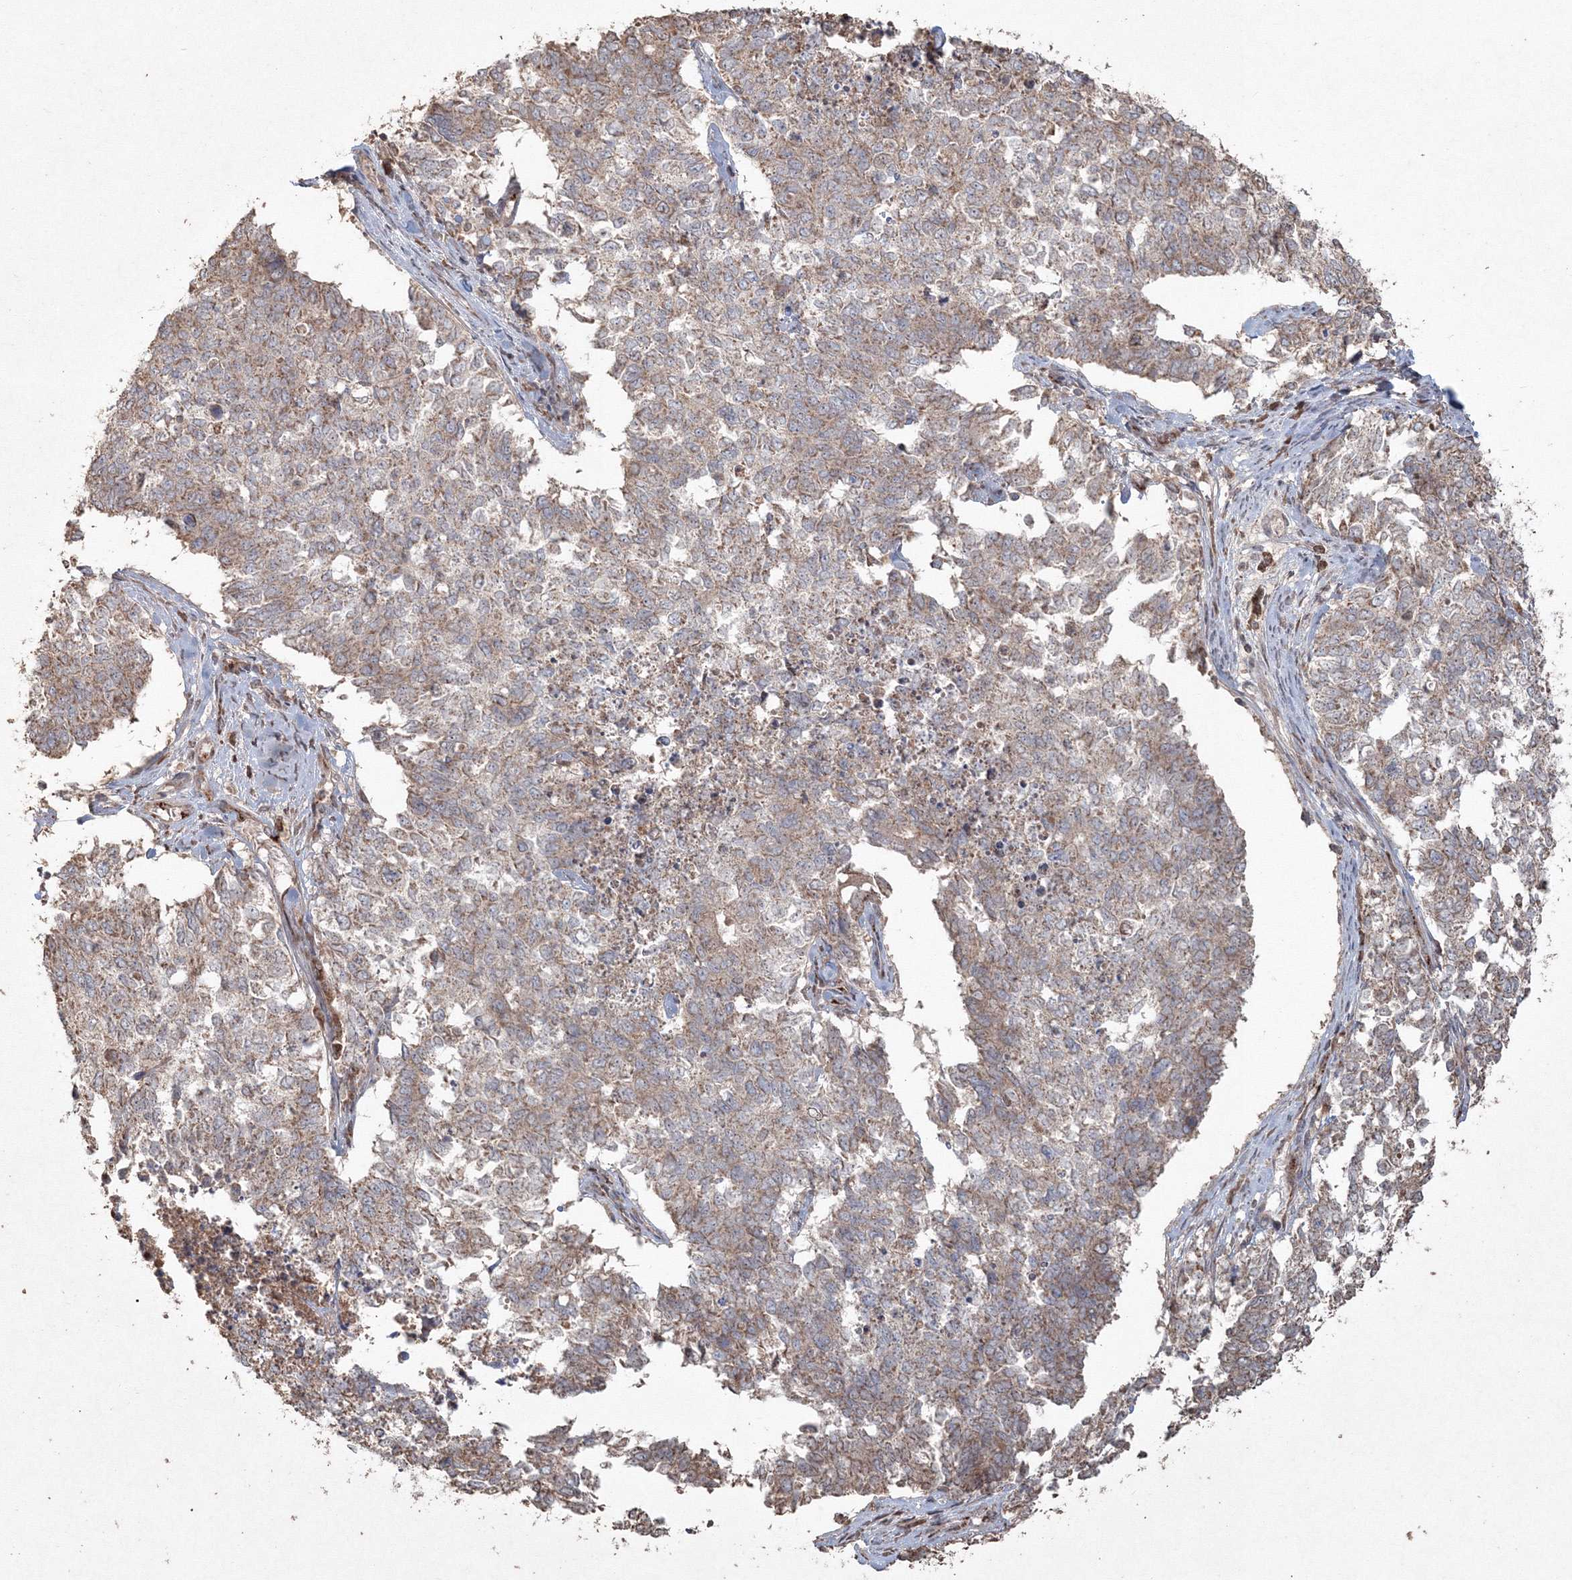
{"staining": {"intensity": "weak", "quantity": ">75%", "location": "cytoplasmic/membranous"}, "tissue": "cervical cancer", "cell_type": "Tumor cells", "image_type": "cancer", "snomed": [{"axis": "morphology", "description": "Squamous cell carcinoma, NOS"}, {"axis": "topography", "description": "Cervix"}], "caption": "Immunohistochemical staining of human cervical cancer shows weak cytoplasmic/membranous protein expression in approximately >75% of tumor cells. The staining was performed using DAB (3,3'-diaminobenzidine), with brown indicating positive protein expression. Nuclei are stained blue with hematoxylin.", "gene": "ANAPC16", "patient": {"sex": "female", "age": 63}}